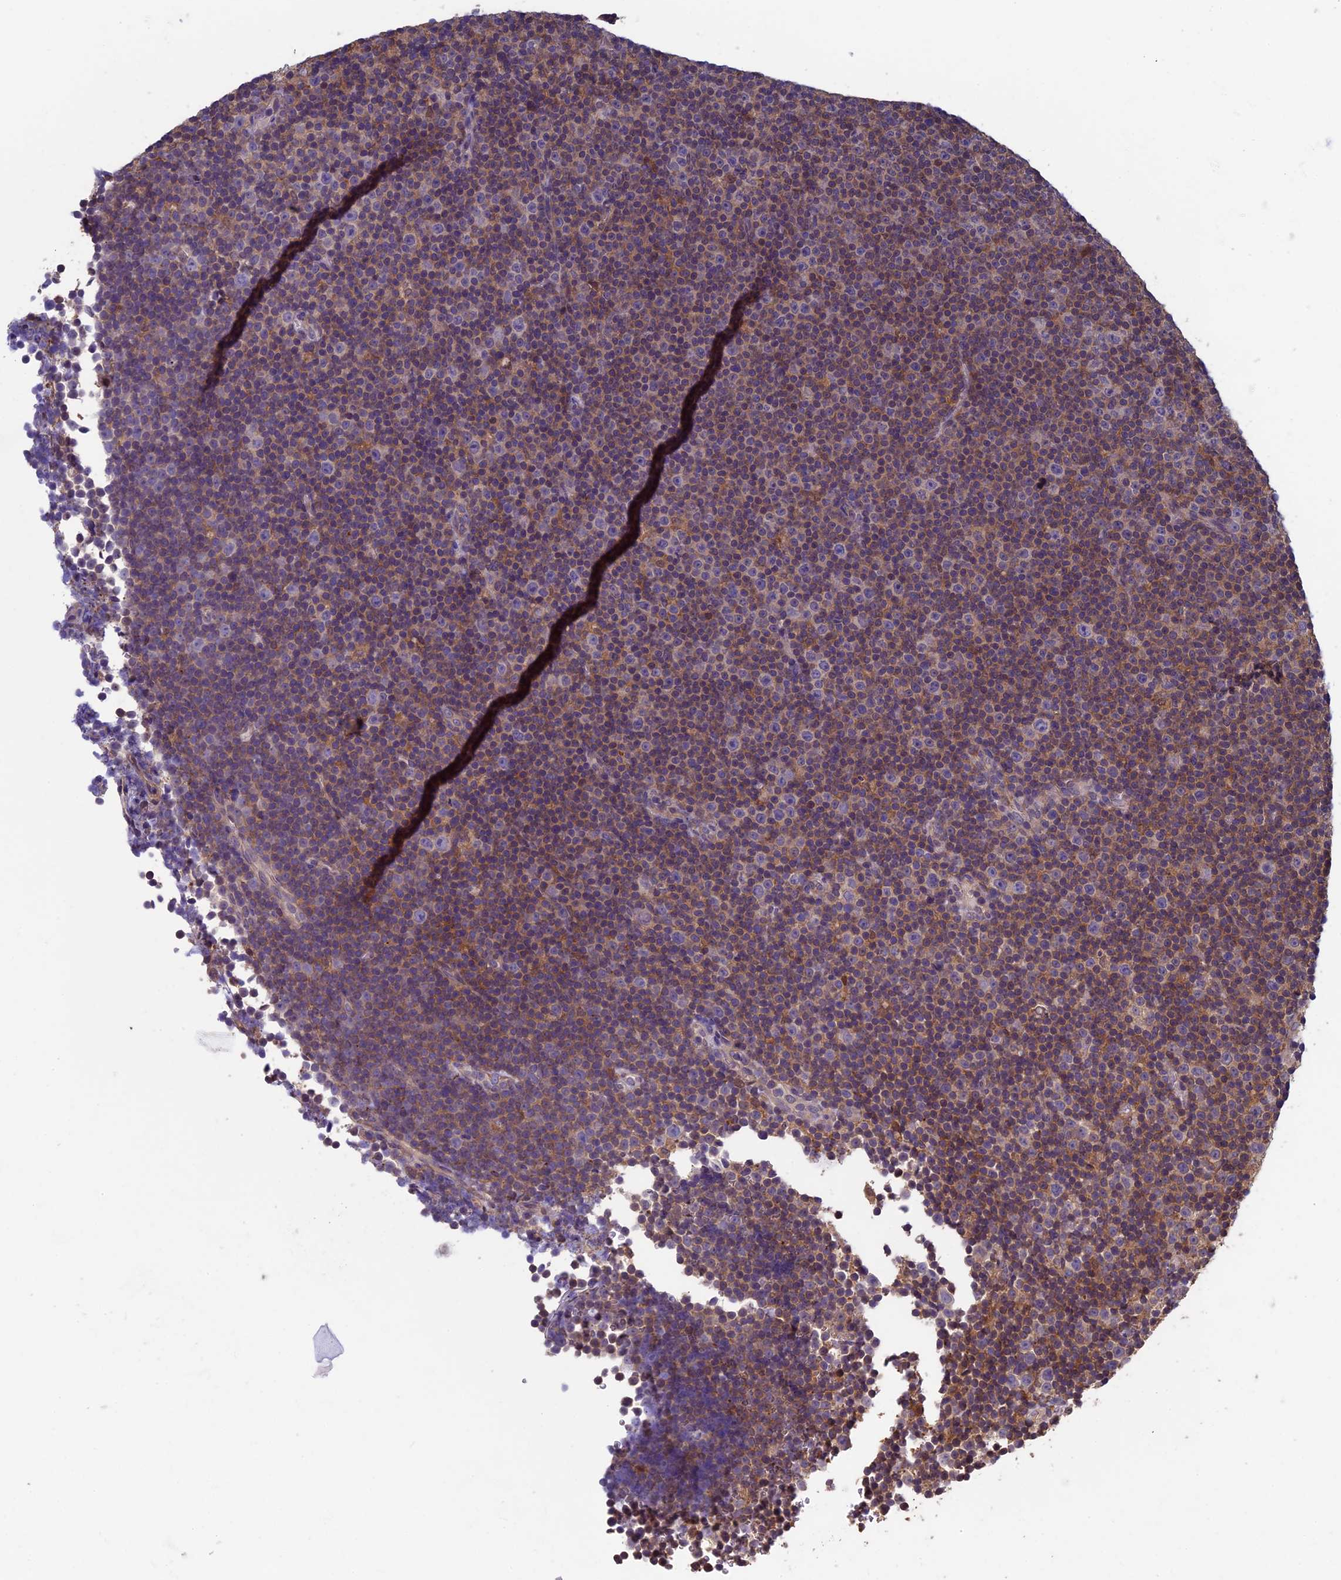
{"staining": {"intensity": "negative", "quantity": "none", "location": "none"}, "tissue": "lymphoma", "cell_type": "Tumor cells", "image_type": "cancer", "snomed": [{"axis": "morphology", "description": "Malignant lymphoma, non-Hodgkin's type, Low grade"}, {"axis": "topography", "description": "Lymph node"}], "caption": "Immunohistochemistry of human lymphoma shows no expression in tumor cells.", "gene": "LCMT1", "patient": {"sex": "female", "age": 67}}